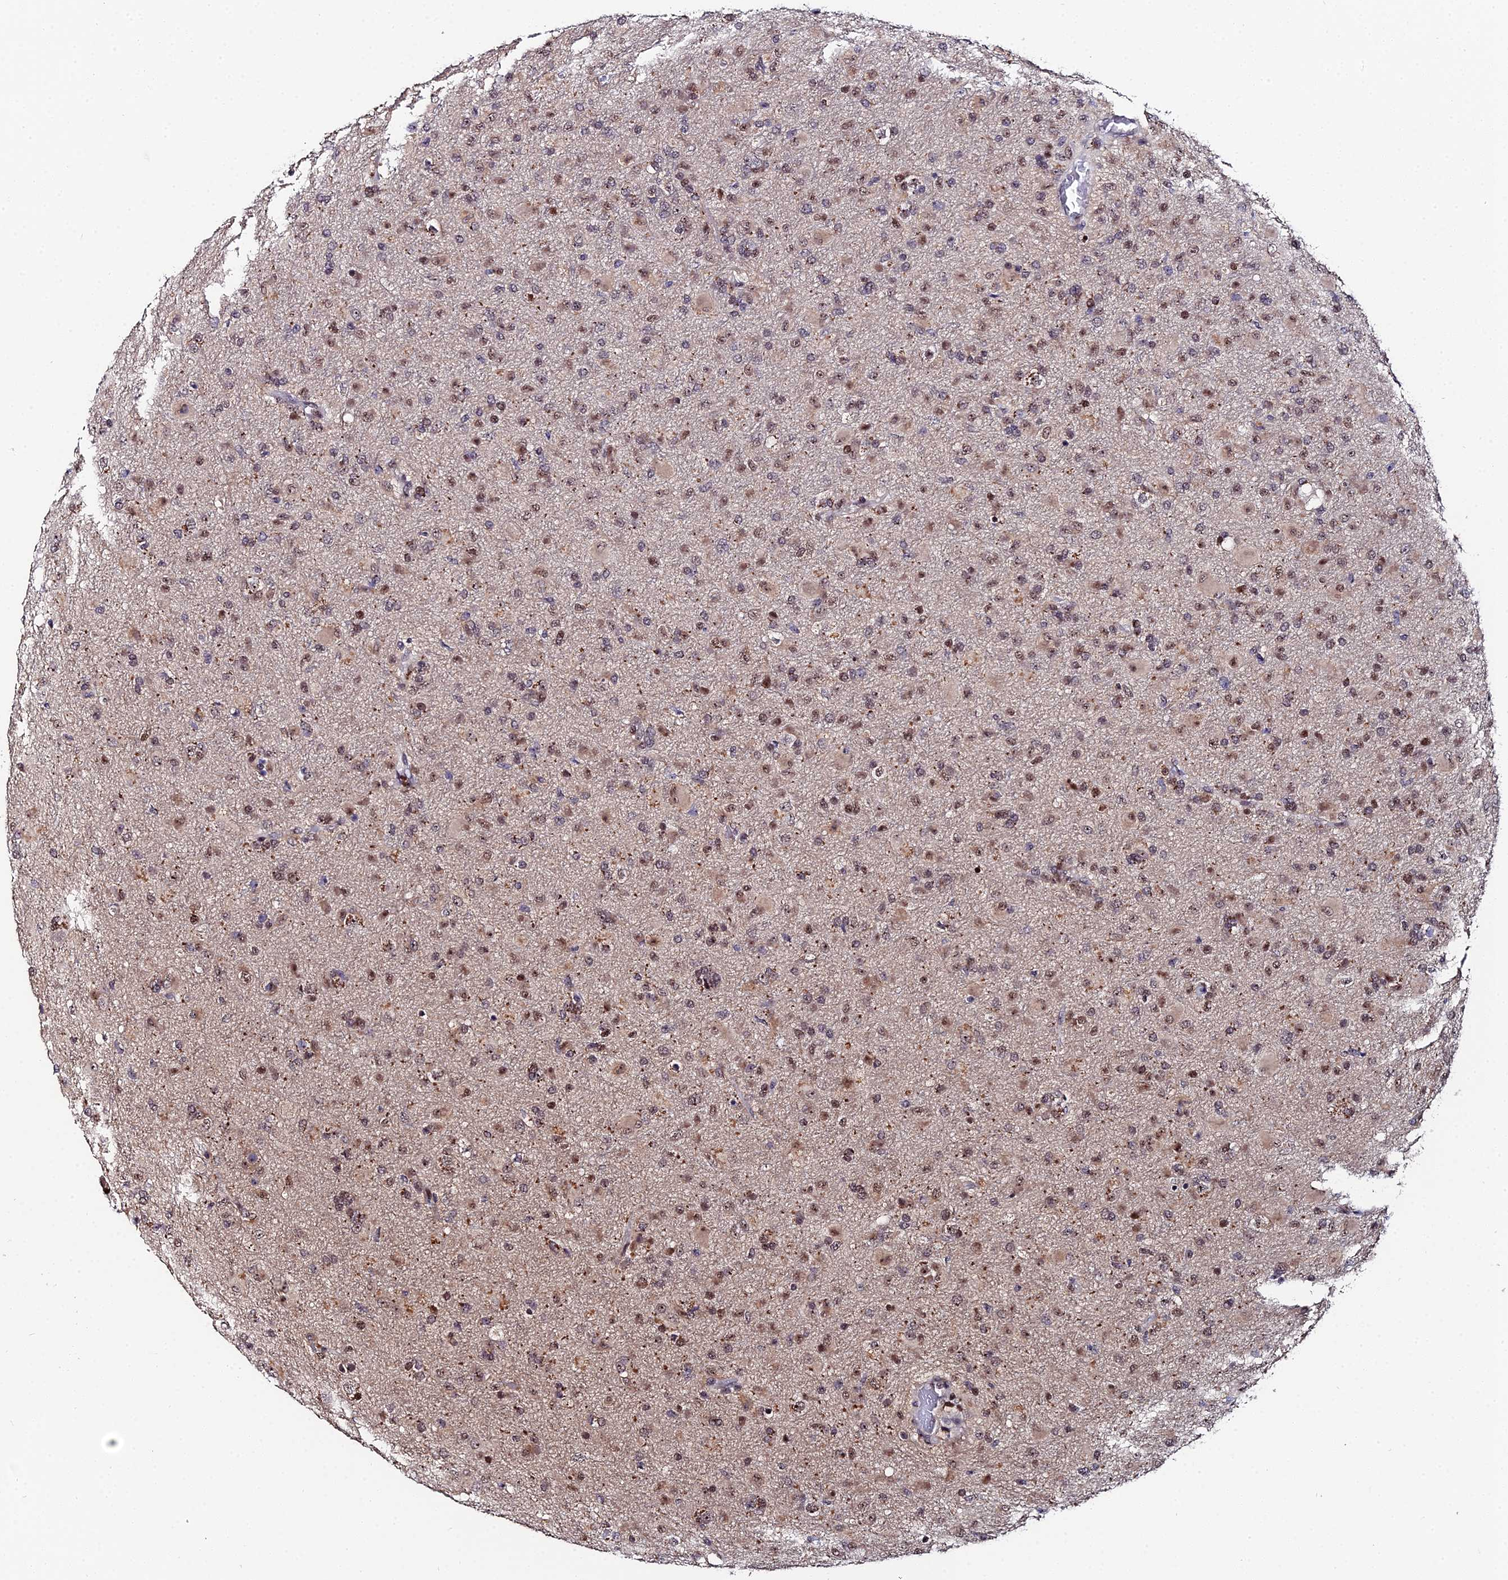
{"staining": {"intensity": "moderate", "quantity": "25%-75%", "location": "nuclear"}, "tissue": "glioma", "cell_type": "Tumor cells", "image_type": "cancer", "snomed": [{"axis": "morphology", "description": "Glioma, malignant, Low grade"}, {"axis": "topography", "description": "Brain"}], "caption": "A high-resolution image shows IHC staining of glioma, which reveals moderate nuclear expression in about 25%-75% of tumor cells.", "gene": "TIFA", "patient": {"sex": "male", "age": 65}}